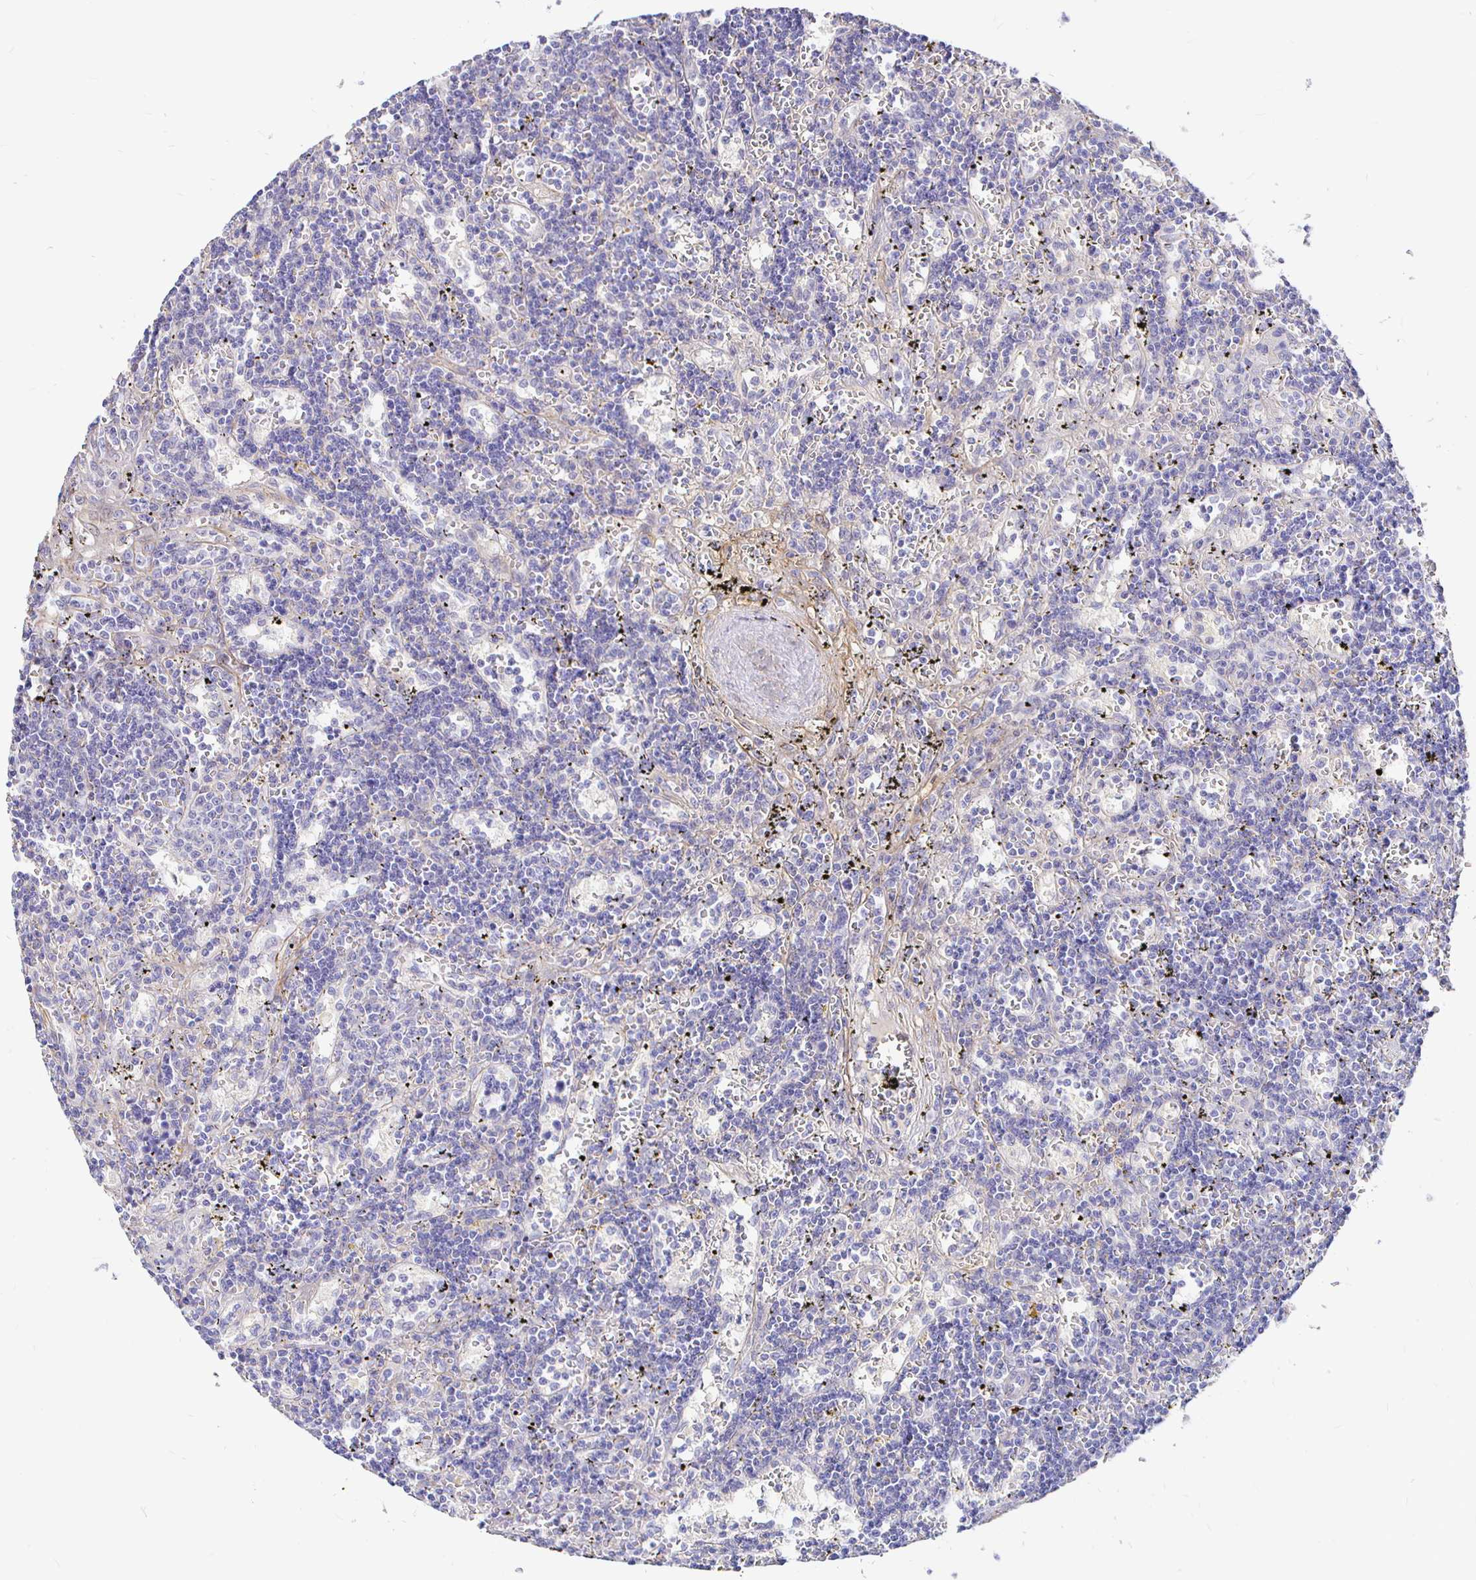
{"staining": {"intensity": "negative", "quantity": "none", "location": "none"}, "tissue": "lymphoma", "cell_type": "Tumor cells", "image_type": "cancer", "snomed": [{"axis": "morphology", "description": "Malignant lymphoma, non-Hodgkin's type, Low grade"}, {"axis": "topography", "description": "Spleen"}], "caption": "This is an IHC image of human lymphoma. There is no staining in tumor cells.", "gene": "PALM2AKAP2", "patient": {"sex": "male", "age": 60}}